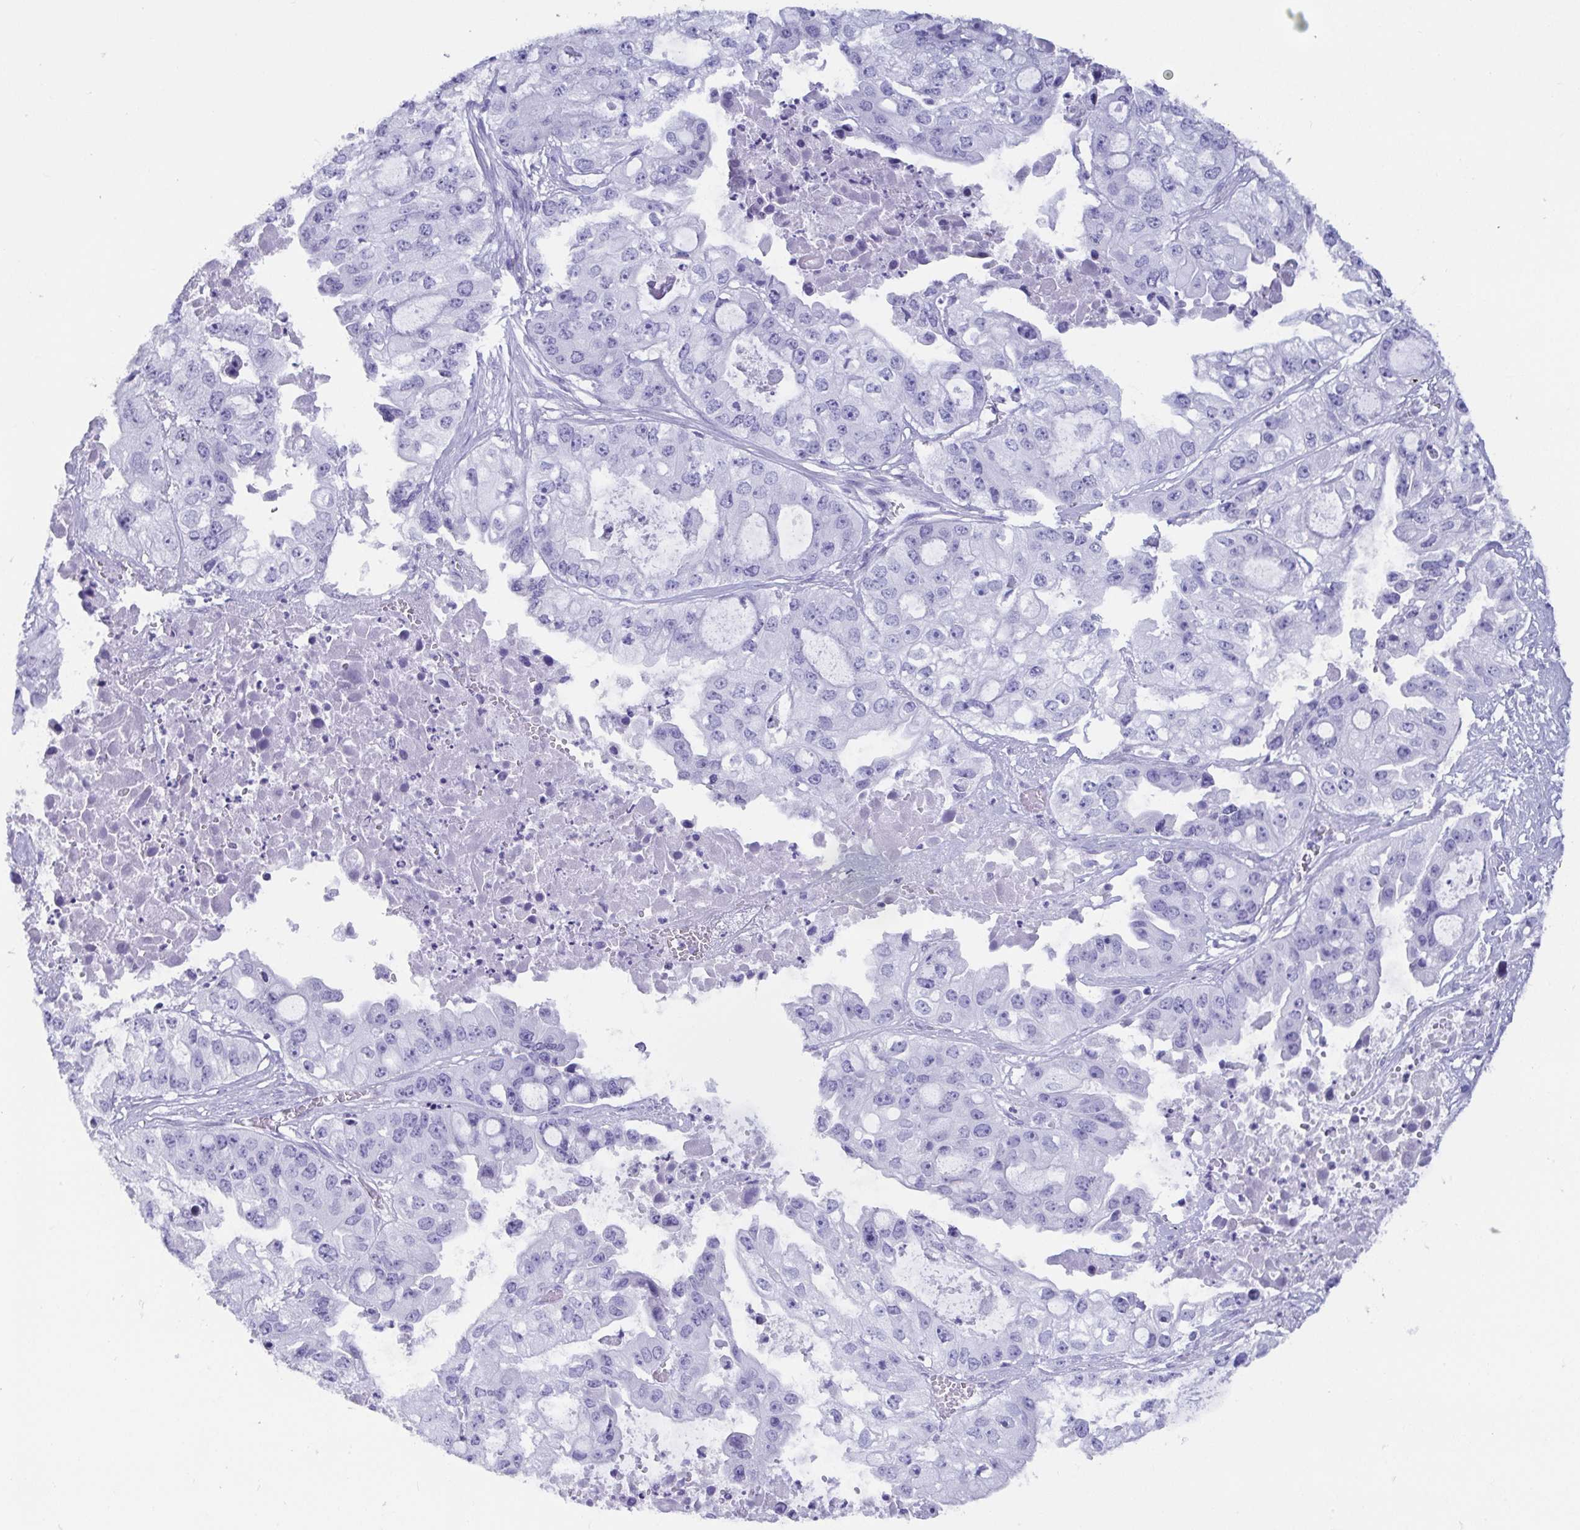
{"staining": {"intensity": "negative", "quantity": "none", "location": "none"}, "tissue": "ovarian cancer", "cell_type": "Tumor cells", "image_type": "cancer", "snomed": [{"axis": "morphology", "description": "Cystadenocarcinoma, serous, NOS"}, {"axis": "topography", "description": "Ovary"}], "caption": "Tumor cells show no significant staining in ovarian serous cystadenocarcinoma.", "gene": "CD164L2", "patient": {"sex": "female", "age": 56}}